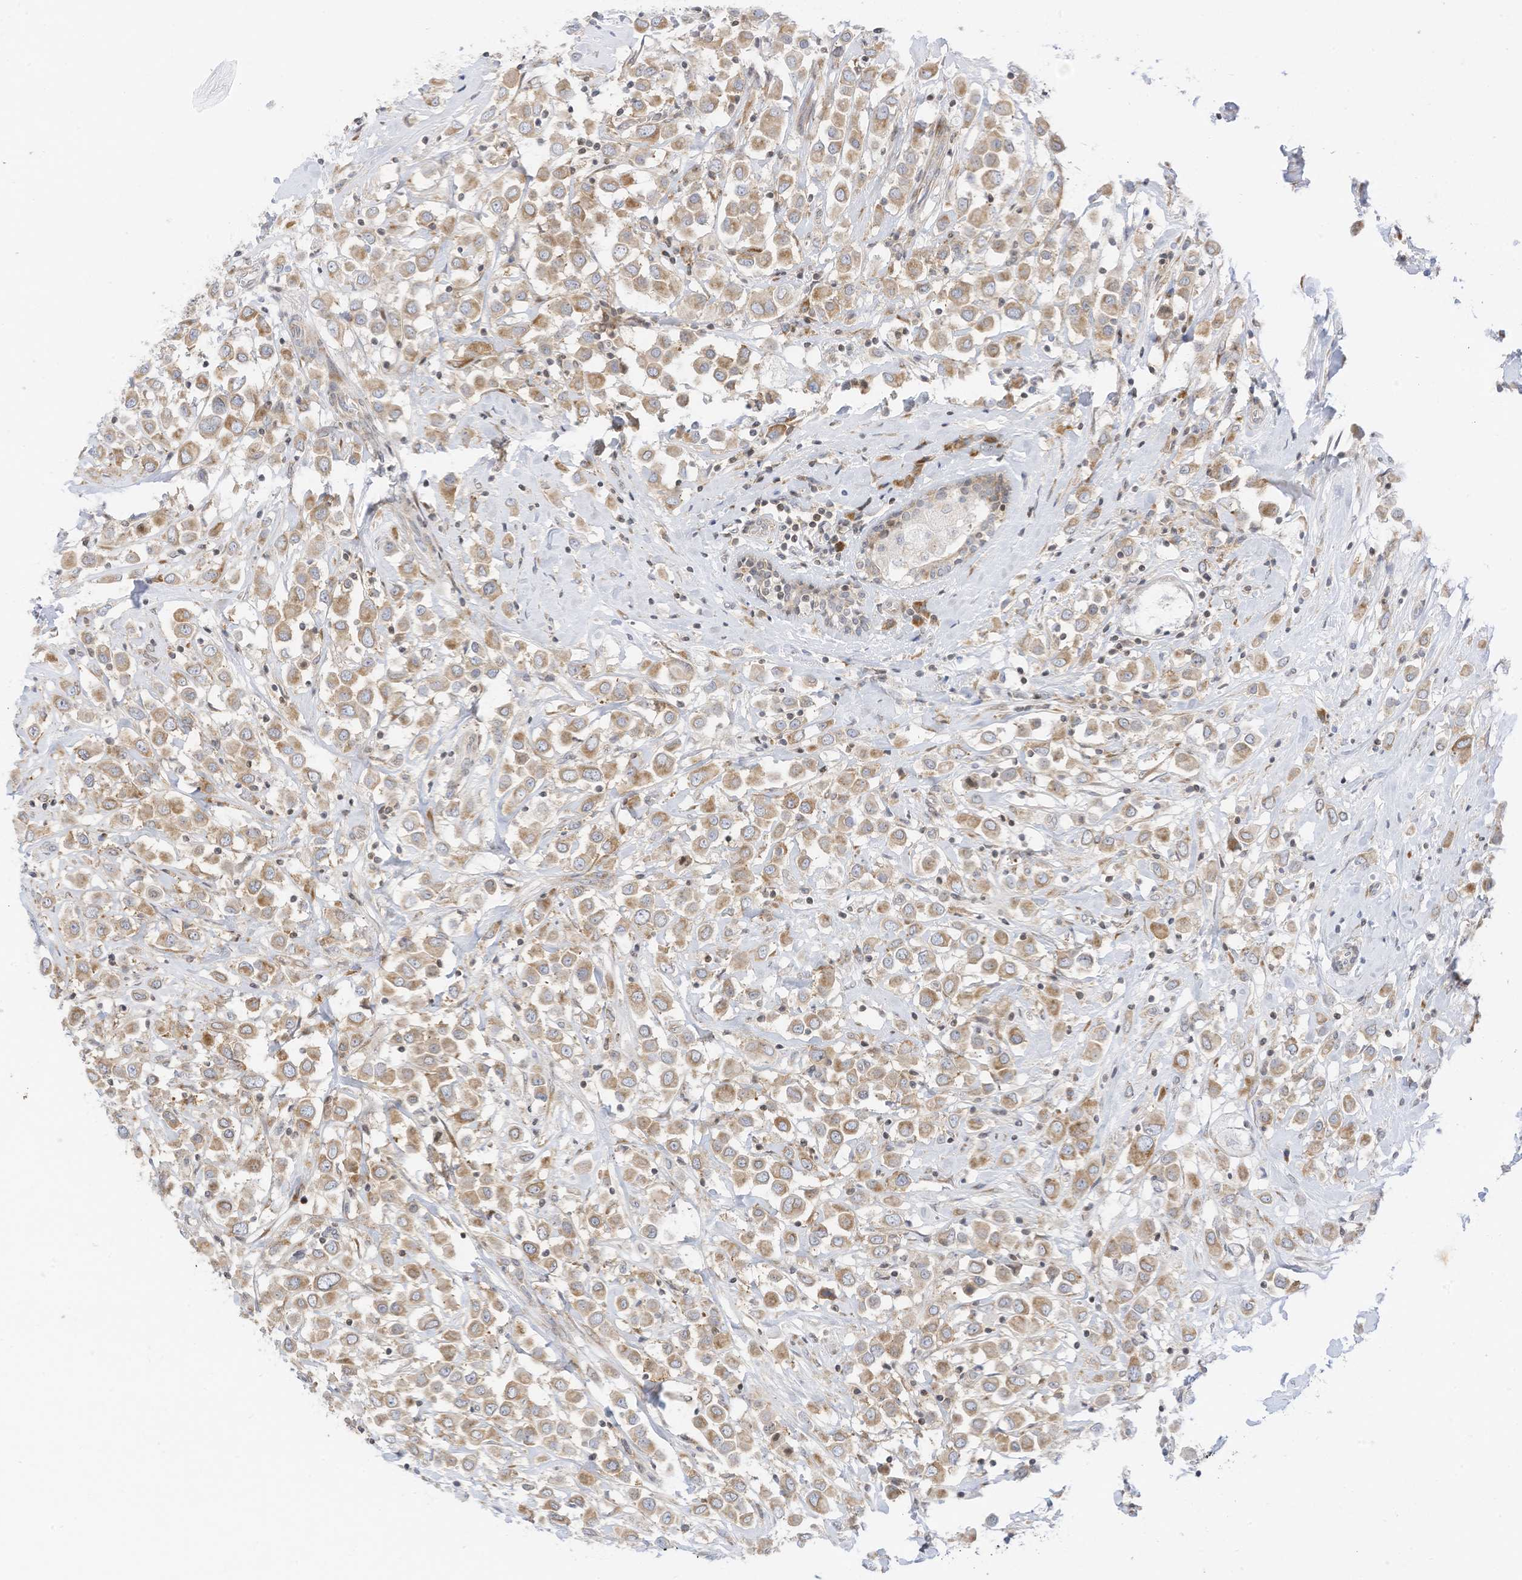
{"staining": {"intensity": "moderate", "quantity": ">75%", "location": "cytoplasmic/membranous"}, "tissue": "breast cancer", "cell_type": "Tumor cells", "image_type": "cancer", "snomed": [{"axis": "morphology", "description": "Duct carcinoma"}, {"axis": "topography", "description": "Breast"}], "caption": "Breast cancer (infiltrating ductal carcinoma) was stained to show a protein in brown. There is medium levels of moderate cytoplasmic/membranous positivity in approximately >75% of tumor cells. (brown staining indicates protein expression, while blue staining denotes nuclei).", "gene": "EDF1", "patient": {"sex": "female", "age": 61}}